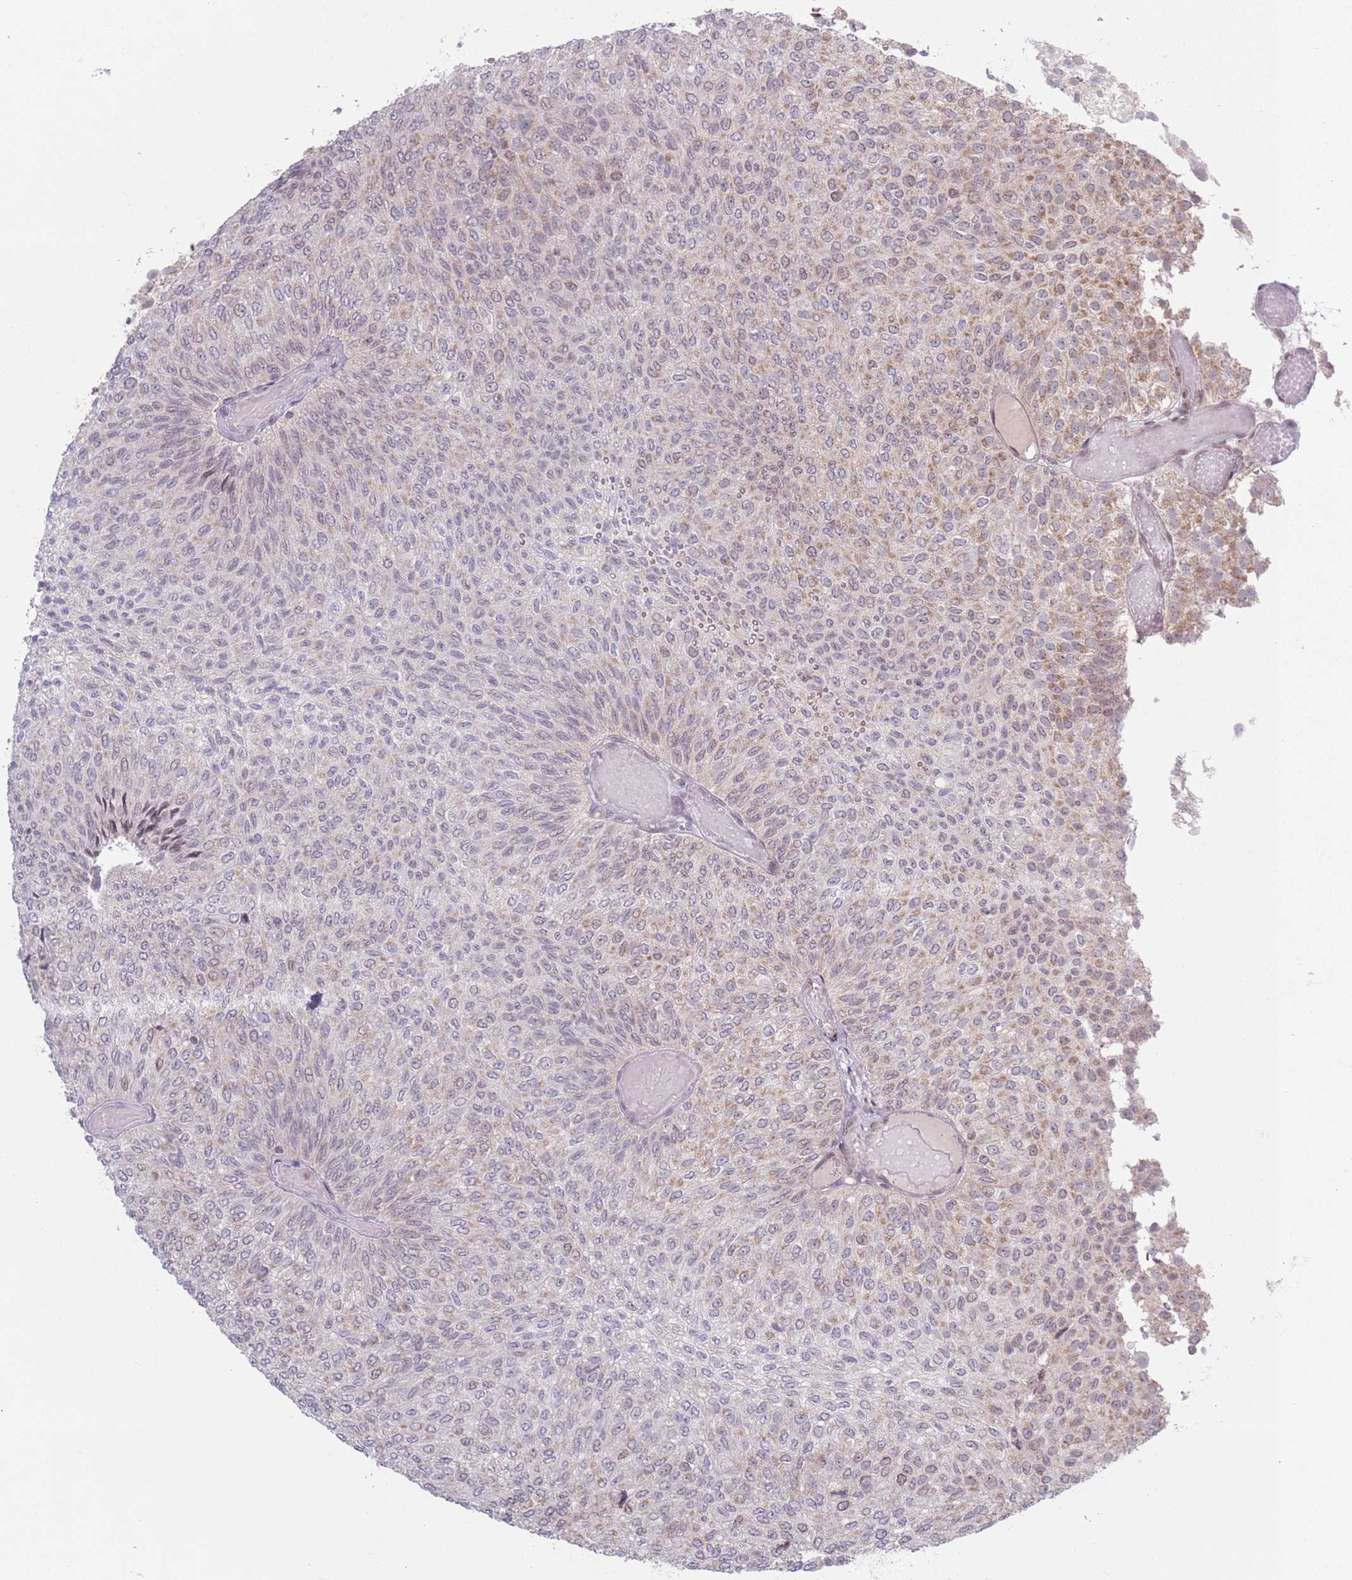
{"staining": {"intensity": "moderate", "quantity": "<25%", "location": "cytoplasmic/membranous,nuclear"}, "tissue": "urothelial cancer", "cell_type": "Tumor cells", "image_type": "cancer", "snomed": [{"axis": "morphology", "description": "Urothelial carcinoma, Low grade"}, {"axis": "topography", "description": "Urinary bladder"}], "caption": "Tumor cells reveal low levels of moderate cytoplasmic/membranous and nuclear positivity in approximately <25% of cells in urothelial carcinoma (low-grade).", "gene": "MRPL34", "patient": {"sex": "male", "age": 78}}